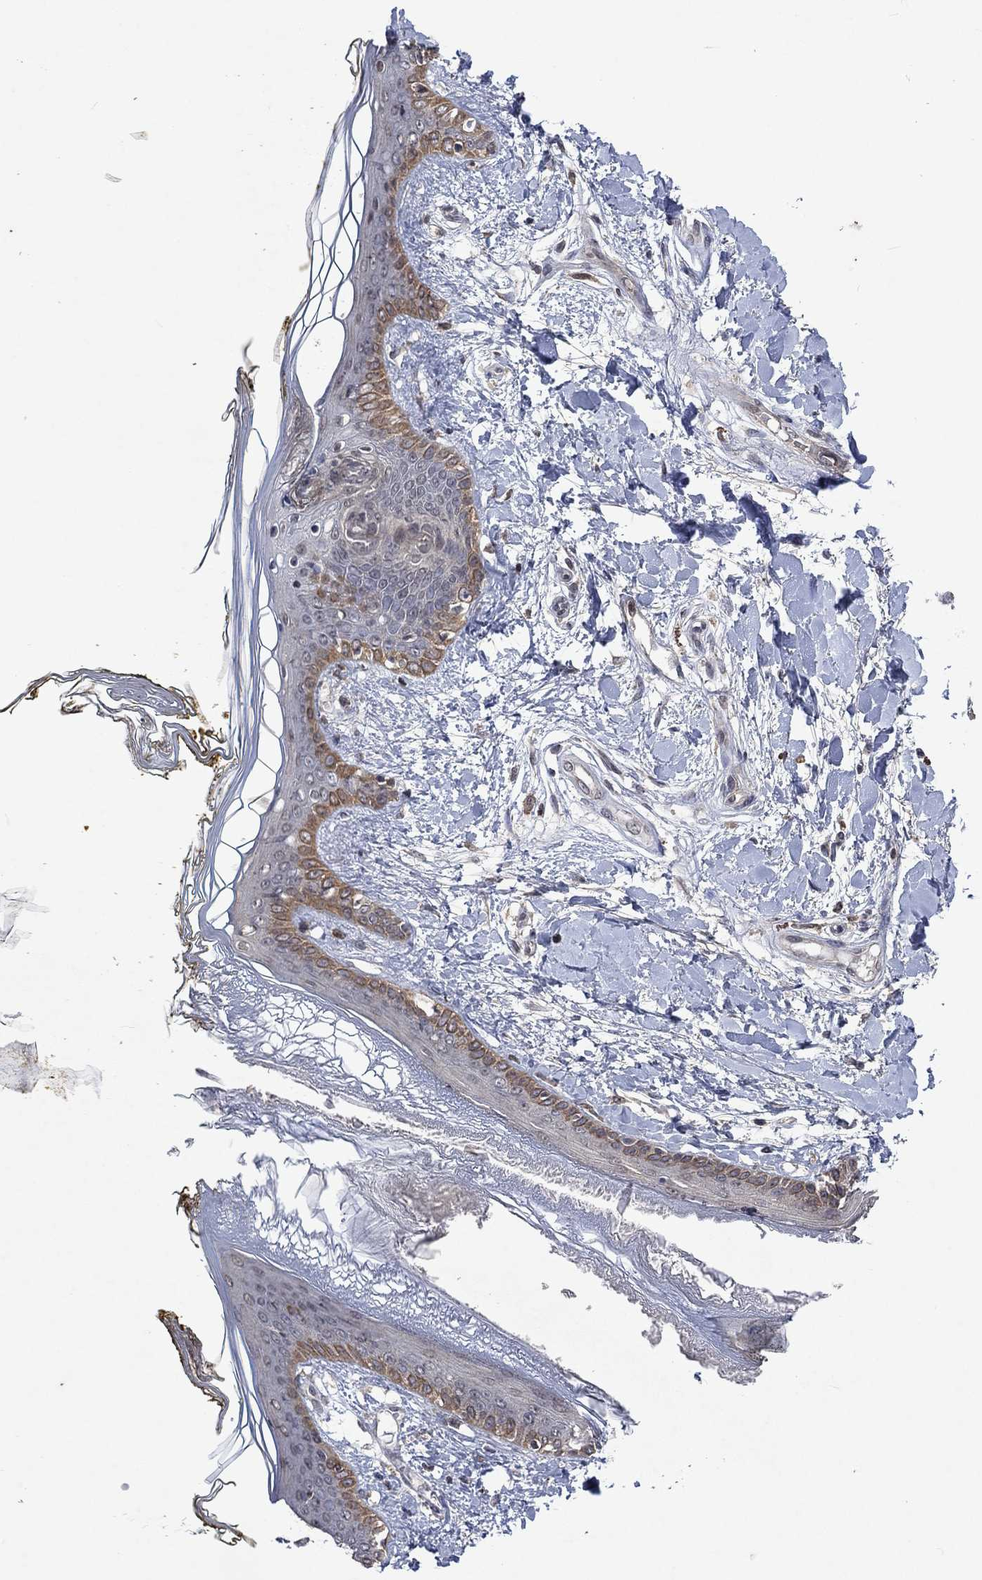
{"staining": {"intensity": "negative", "quantity": "none", "location": "none"}, "tissue": "skin", "cell_type": "Fibroblasts", "image_type": "normal", "snomed": [{"axis": "morphology", "description": "Normal tissue, NOS"}, {"axis": "topography", "description": "Skin"}], "caption": "A high-resolution histopathology image shows immunohistochemistry staining of benign skin, which displays no significant staining in fibroblasts.", "gene": "PPP1R9A", "patient": {"sex": "female", "age": 34}}